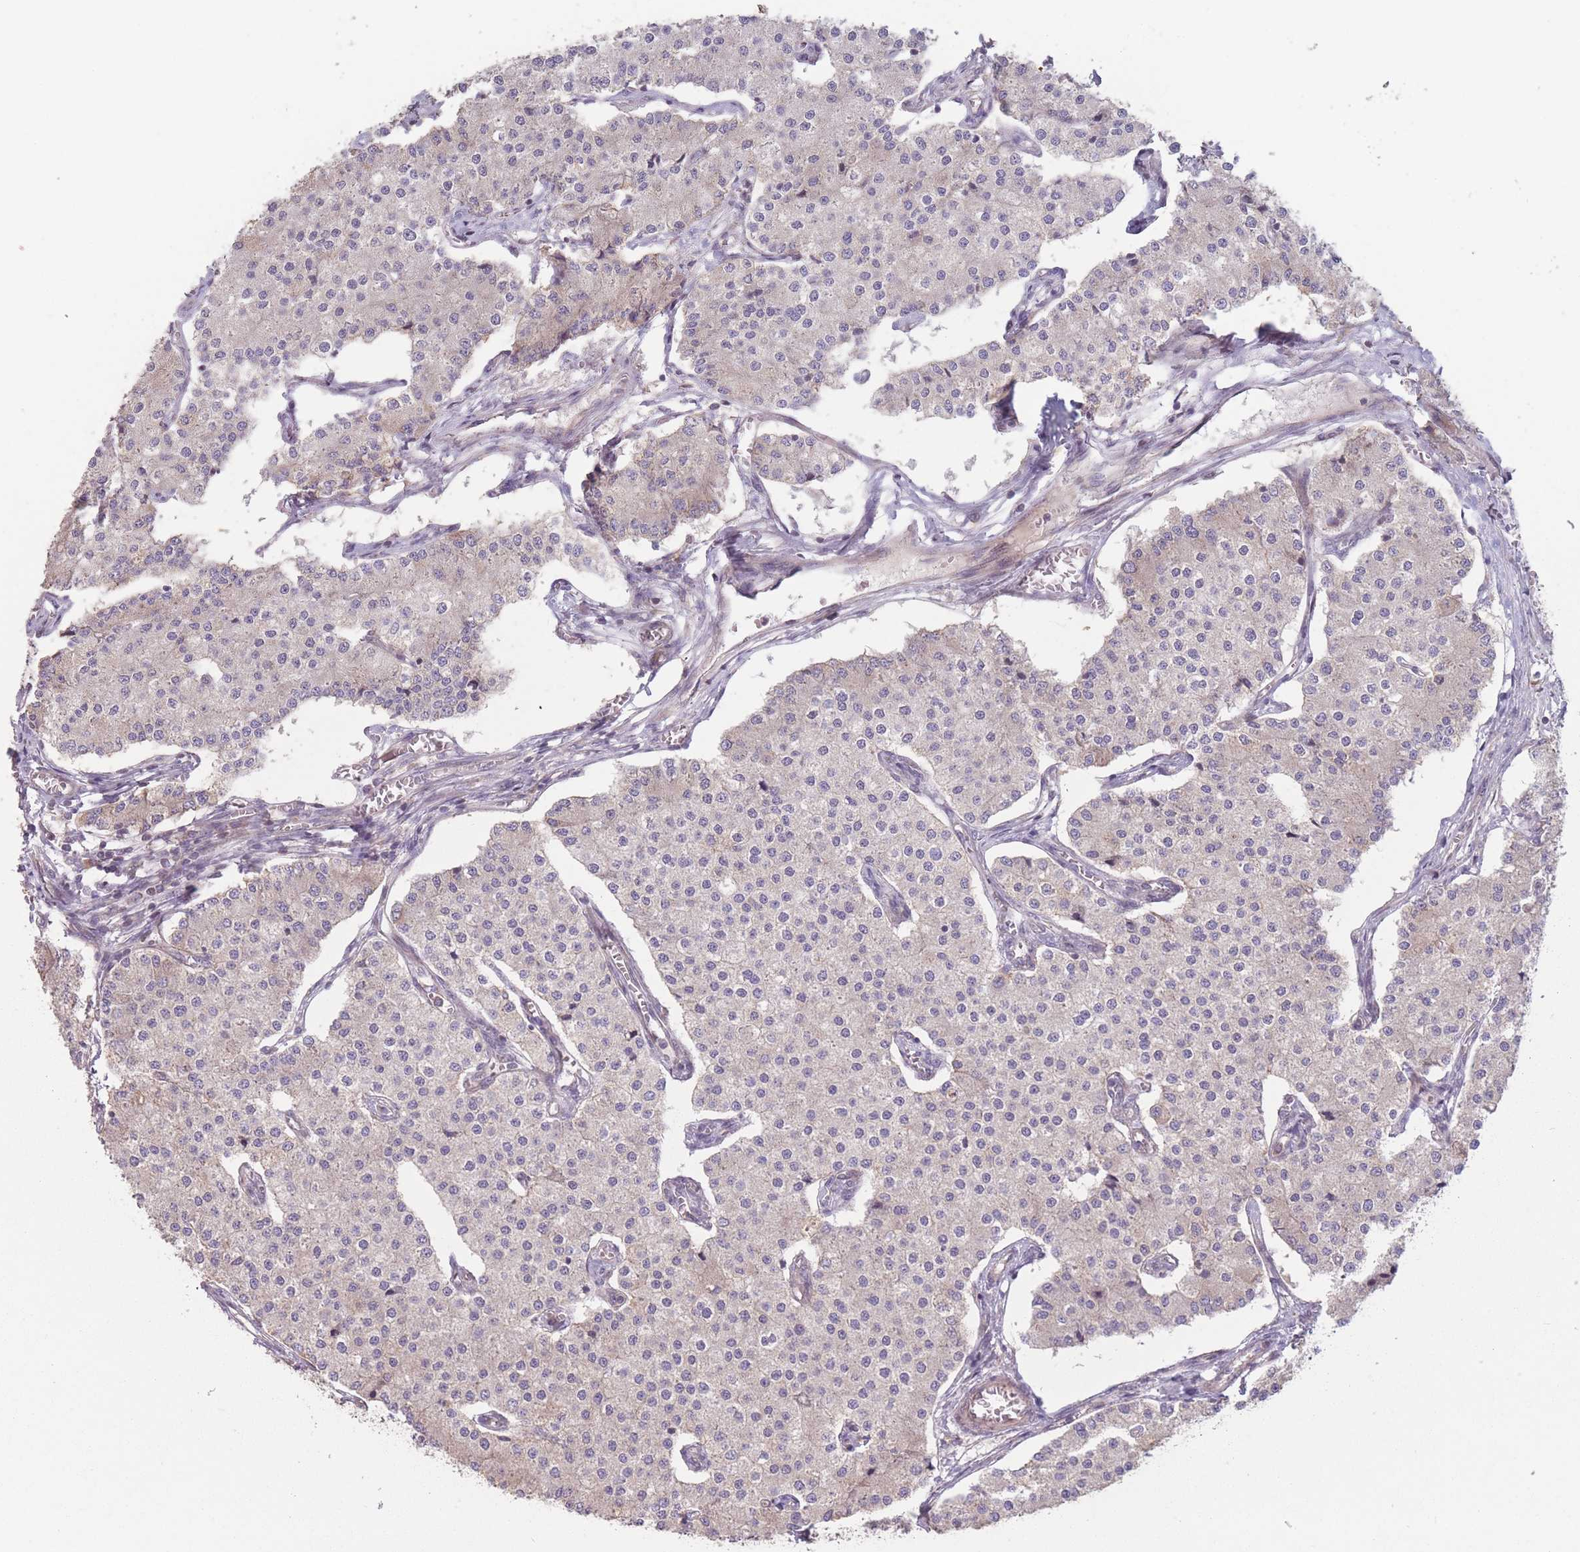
{"staining": {"intensity": "negative", "quantity": "none", "location": "none"}, "tissue": "carcinoid", "cell_type": "Tumor cells", "image_type": "cancer", "snomed": [{"axis": "morphology", "description": "Carcinoid, malignant, NOS"}, {"axis": "topography", "description": "Colon"}], "caption": "IHC image of malignant carcinoid stained for a protein (brown), which shows no positivity in tumor cells.", "gene": "WASHC2A", "patient": {"sex": "female", "age": 52}}